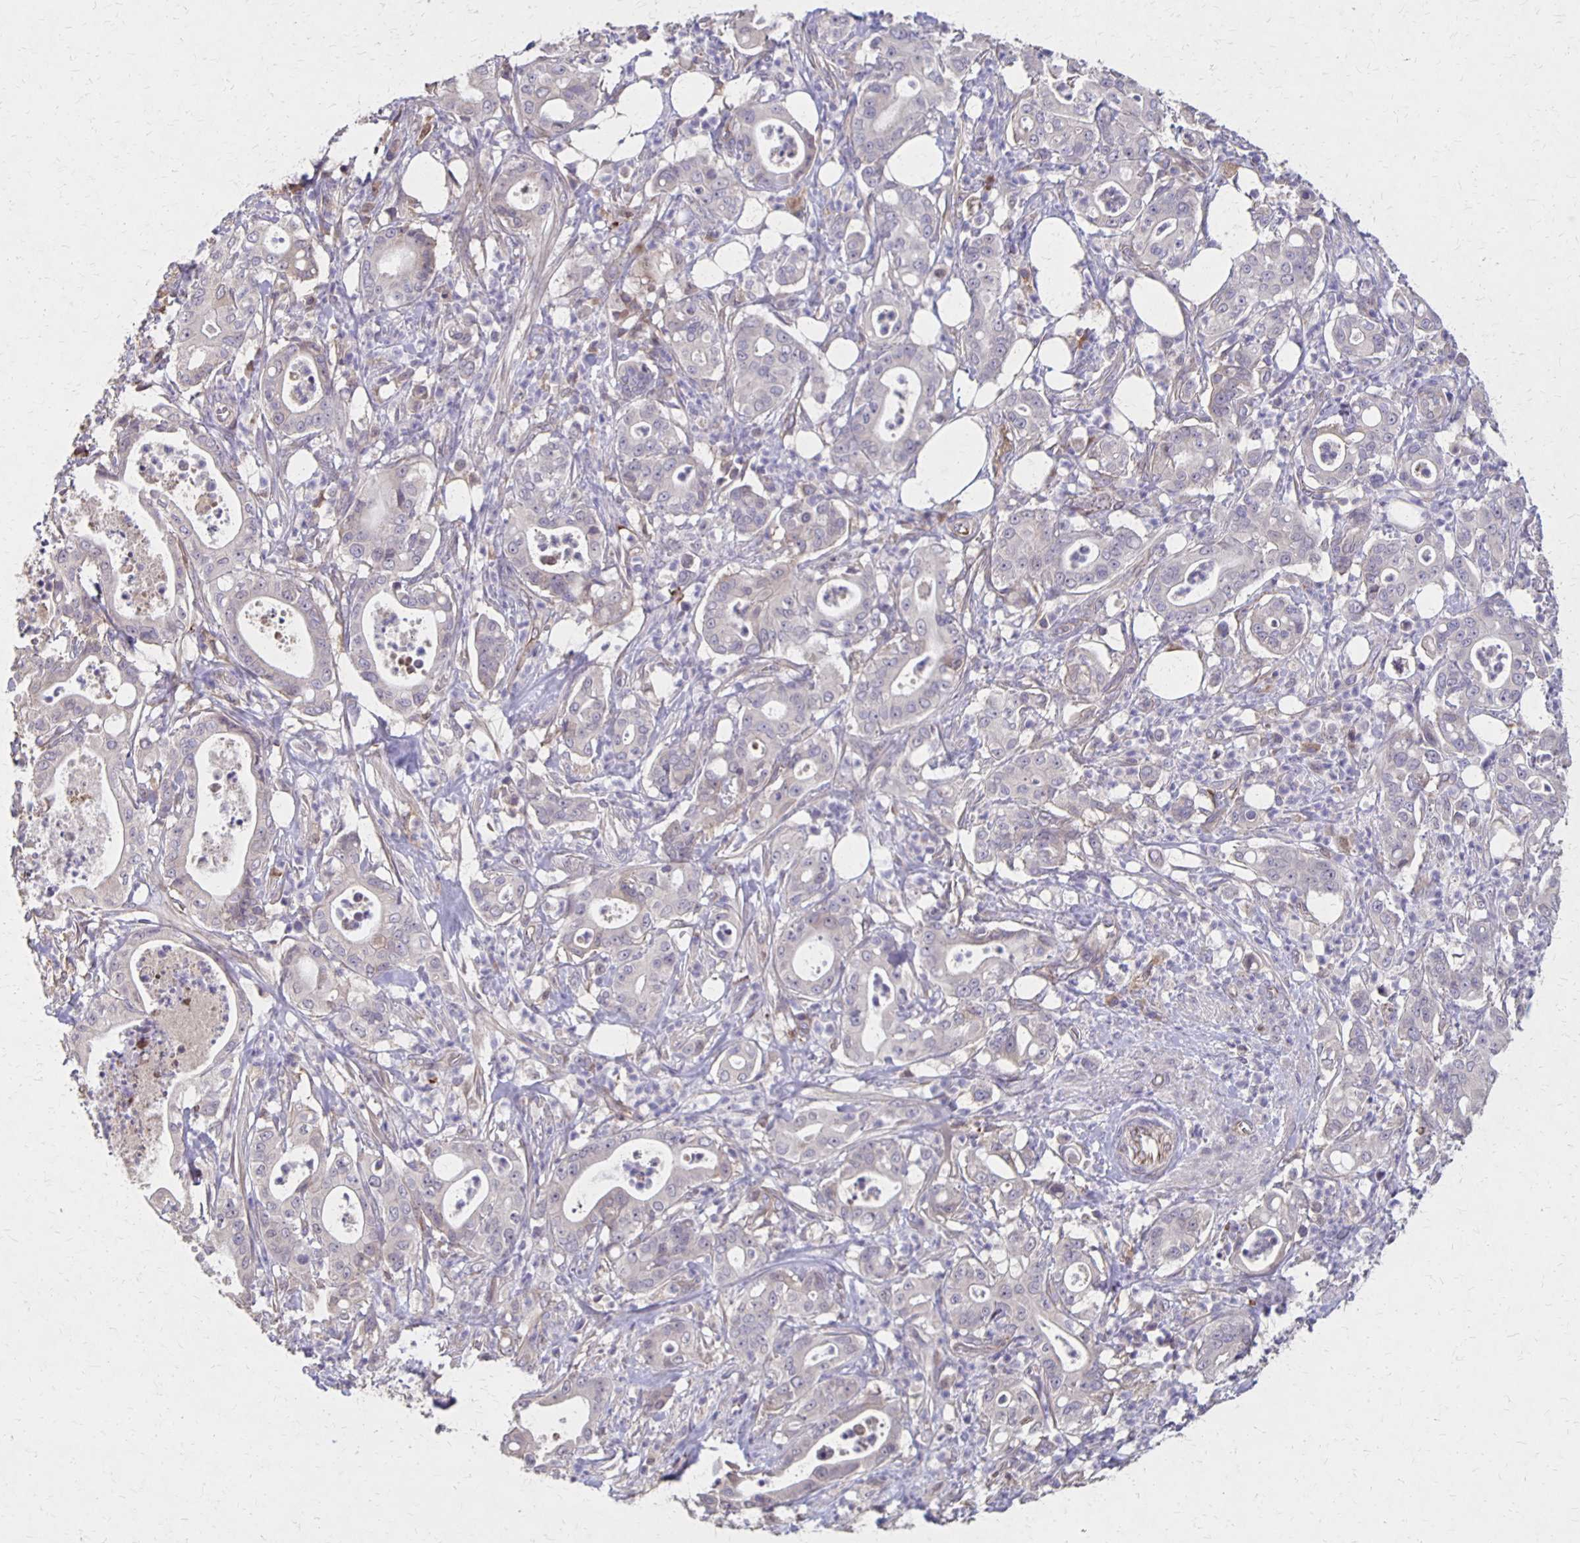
{"staining": {"intensity": "negative", "quantity": "none", "location": "none"}, "tissue": "pancreatic cancer", "cell_type": "Tumor cells", "image_type": "cancer", "snomed": [{"axis": "morphology", "description": "Adenocarcinoma, NOS"}, {"axis": "topography", "description": "Pancreas"}], "caption": "Immunohistochemistry (IHC) image of human pancreatic adenocarcinoma stained for a protein (brown), which displays no staining in tumor cells.", "gene": "NOG", "patient": {"sex": "male", "age": 71}}